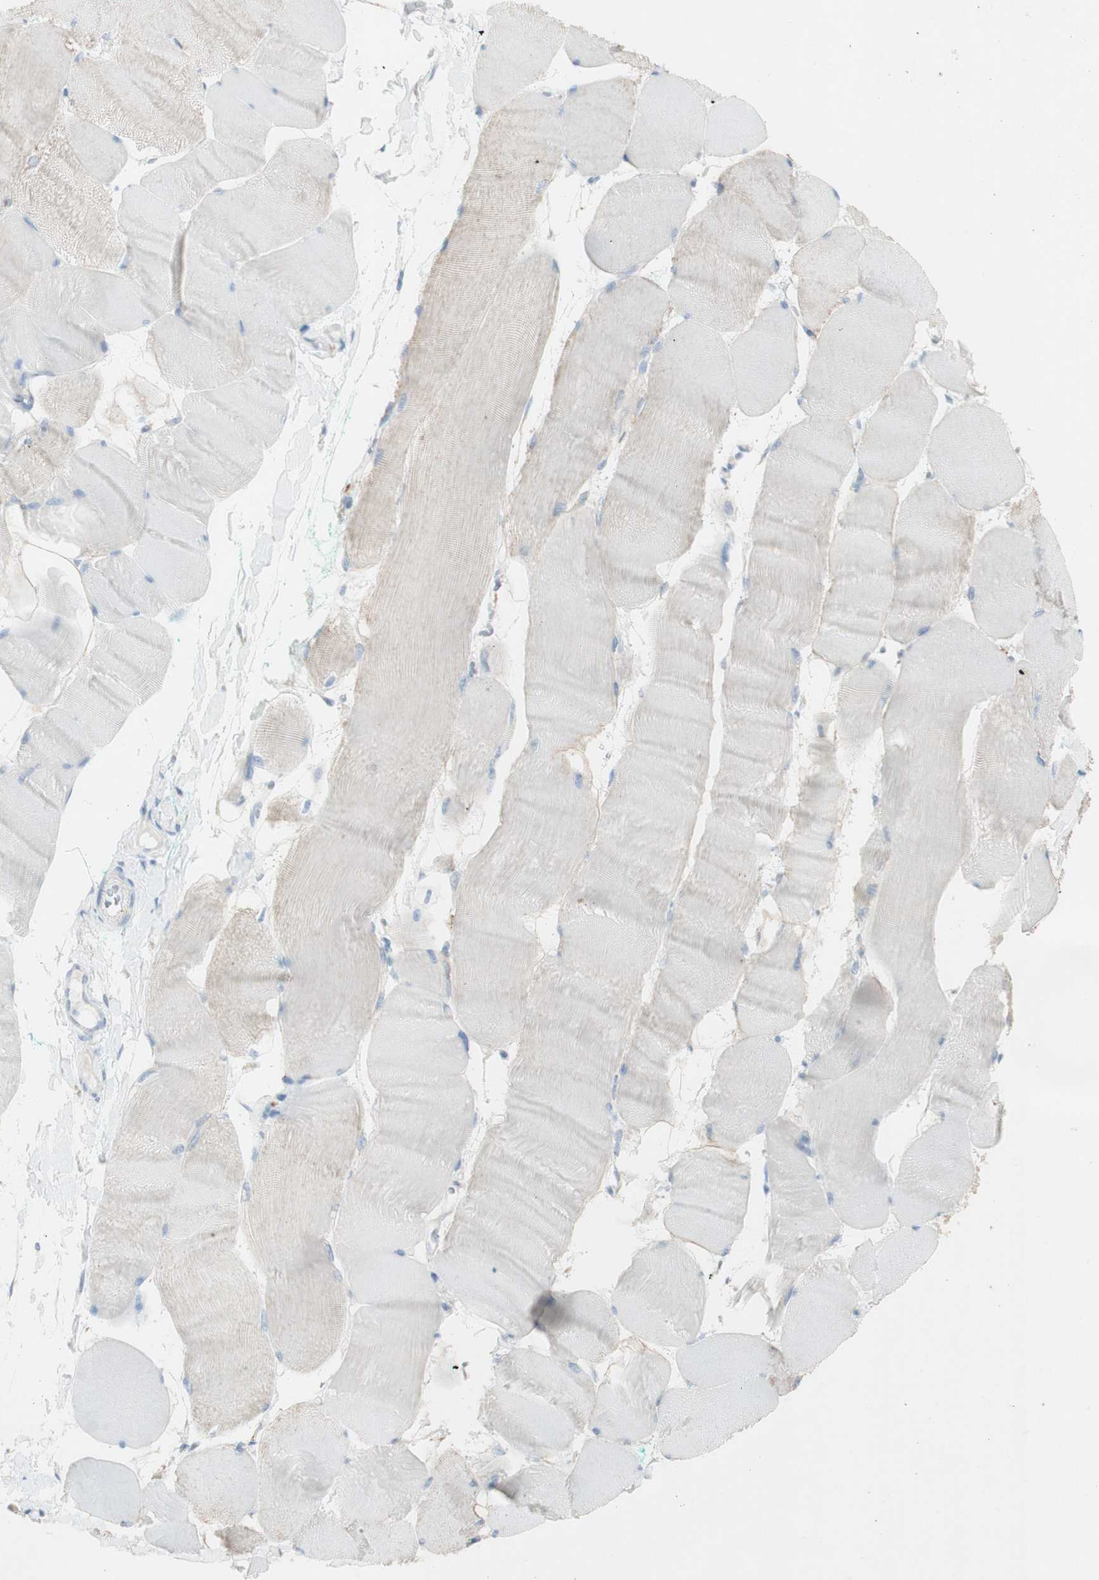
{"staining": {"intensity": "negative", "quantity": "none", "location": "none"}, "tissue": "skeletal muscle", "cell_type": "Myocytes", "image_type": "normal", "snomed": [{"axis": "morphology", "description": "Normal tissue, NOS"}, {"axis": "morphology", "description": "Squamous cell carcinoma, NOS"}, {"axis": "topography", "description": "Skeletal muscle"}], "caption": "A high-resolution histopathology image shows IHC staining of unremarkable skeletal muscle, which reveals no significant expression in myocytes. (Brightfield microscopy of DAB (3,3'-diaminobenzidine) immunohistochemistry at high magnification).", "gene": "ART3", "patient": {"sex": "male", "age": 51}}